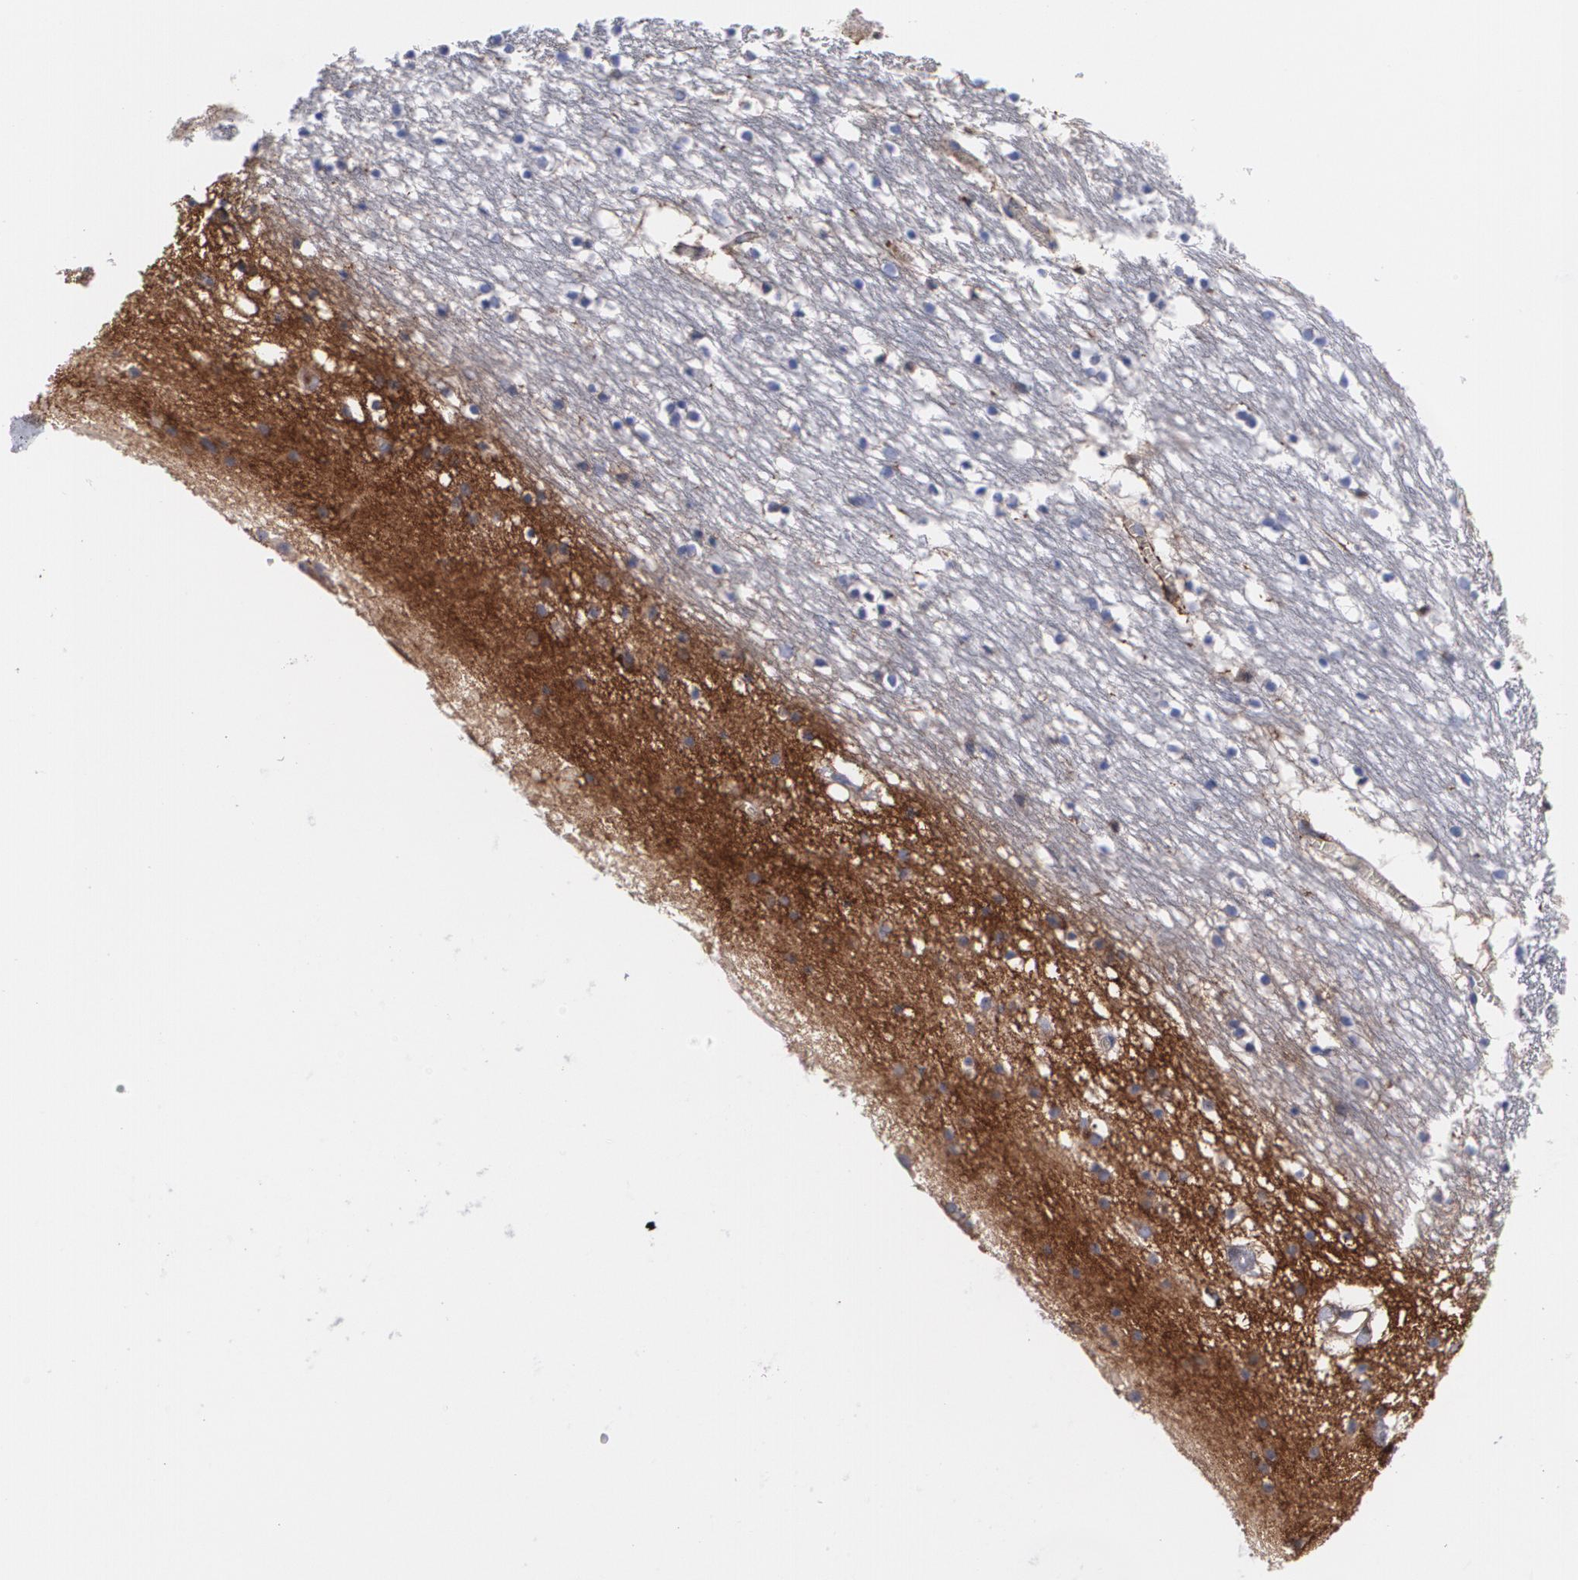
{"staining": {"intensity": "weak", "quantity": ">75%", "location": "cytoplasmic/membranous"}, "tissue": "caudate", "cell_type": "Glial cells", "image_type": "normal", "snomed": [{"axis": "morphology", "description": "Normal tissue, NOS"}, {"axis": "topography", "description": "Lateral ventricle wall"}], "caption": "DAB immunohistochemical staining of normal human caudate displays weak cytoplasmic/membranous protein expression in about >75% of glial cells.", "gene": "FBLN1", "patient": {"sex": "male", "age": 45}}